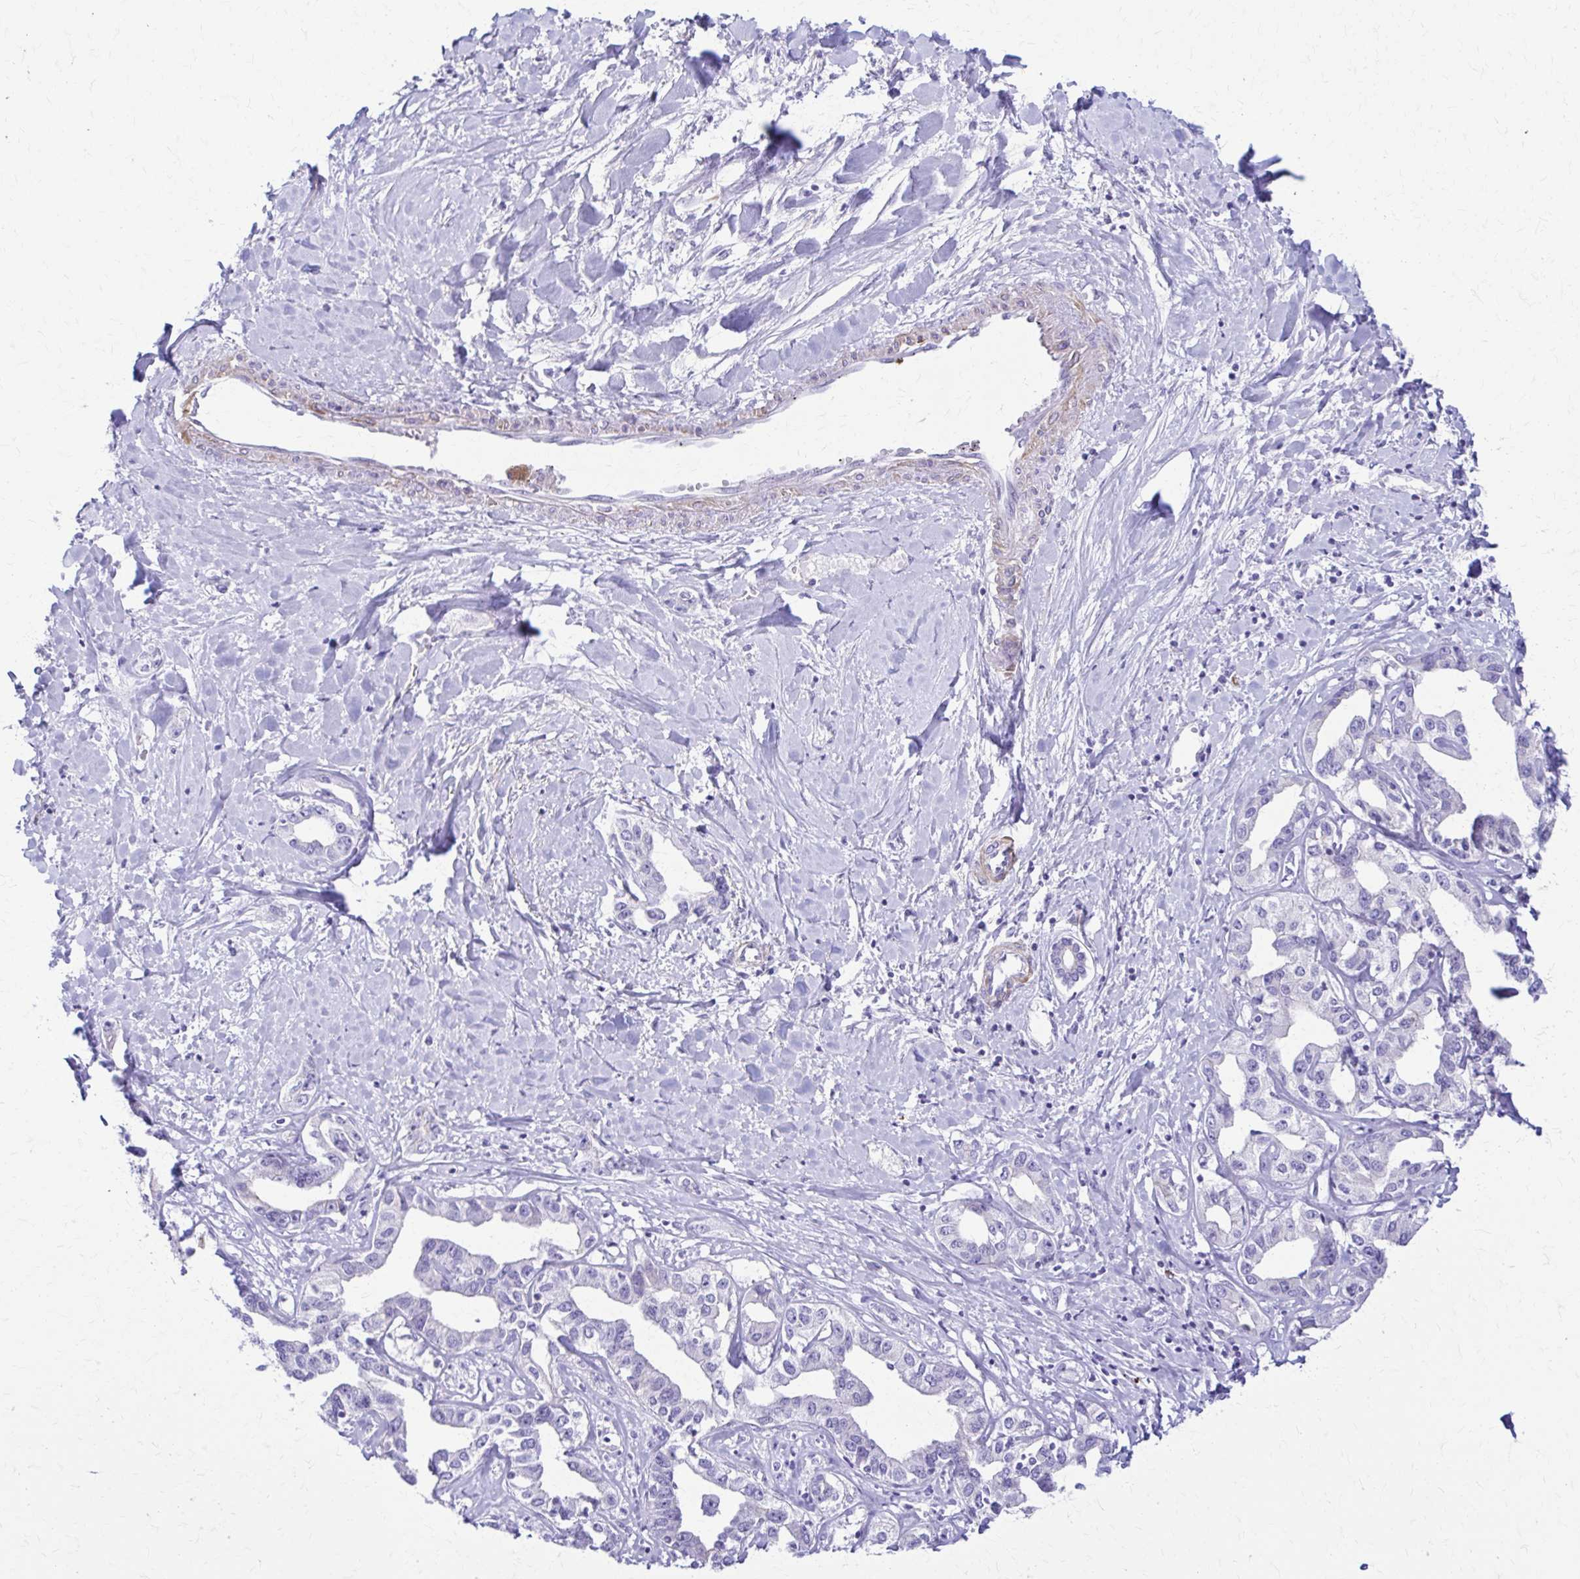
{"staining": {"intensity": "negative", "quantity": "none", "location": "none"}, "tissue": "liver cancer", "cell_type": "Tumor cells", "image_type": "cancer", "snomed": [{"axis": "morphology", "description": "Cholangiocarcinoma"}, {"axis": "topography", "description": "Liver"}], "caption": "High magnification brightfield microscopy of cholangiocarcinoma (liver) stained with DAB (3,3'-diaminobenzidine) (brown) and counterstained with hematoxylin (blue): tumor cells show no significant positivity. Brightfield microscopy of IHC stained with DAB (brown) and hematoxylin (blue), captured at high magnification.", "gene": "DSP", "patient": {"sex": "male", "age": 59}}